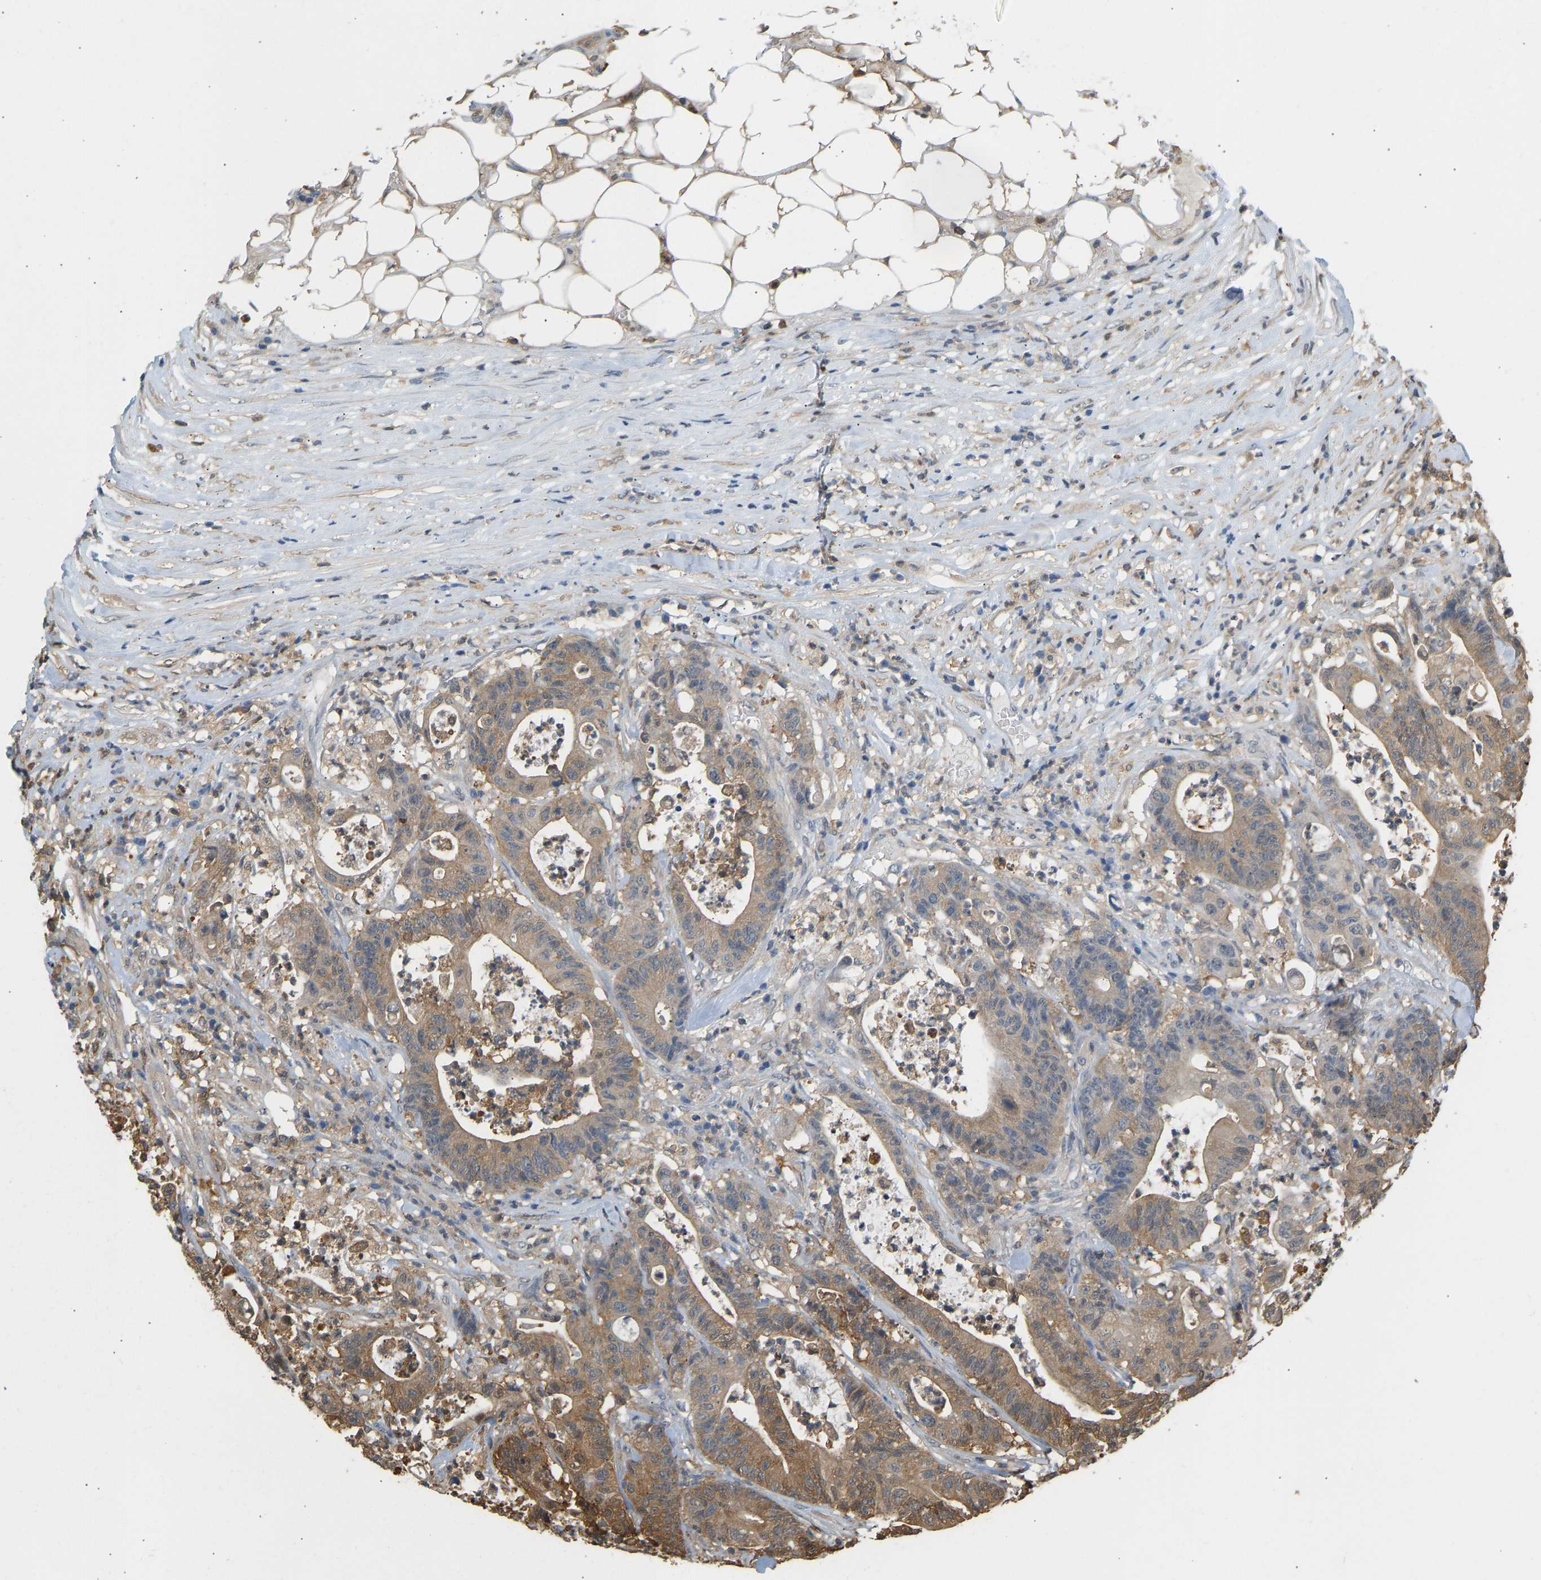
{"staining": {"intensity": "moderate", "quantity": ">75%", "location": "cytoplasmic/membranous"}, "tissue": "colorectal cancer", "cell_type": "Tumor cells", "image_type": "cancer", "snomed": [{"axis": "morphology", "description": "Adenocarcinoma, NOS"}, {"axis": "topography", "description": "Colon"}], "caption": "DAB (3,3'-diaminobenzidine) immunohistochemical staining of human colorectal cancer displays moderate cytoplasmic/membranous protein staining in about >75% of tumor cells.", "gene": "ENO1", "patient": {"sex": "female", "age": 84}}